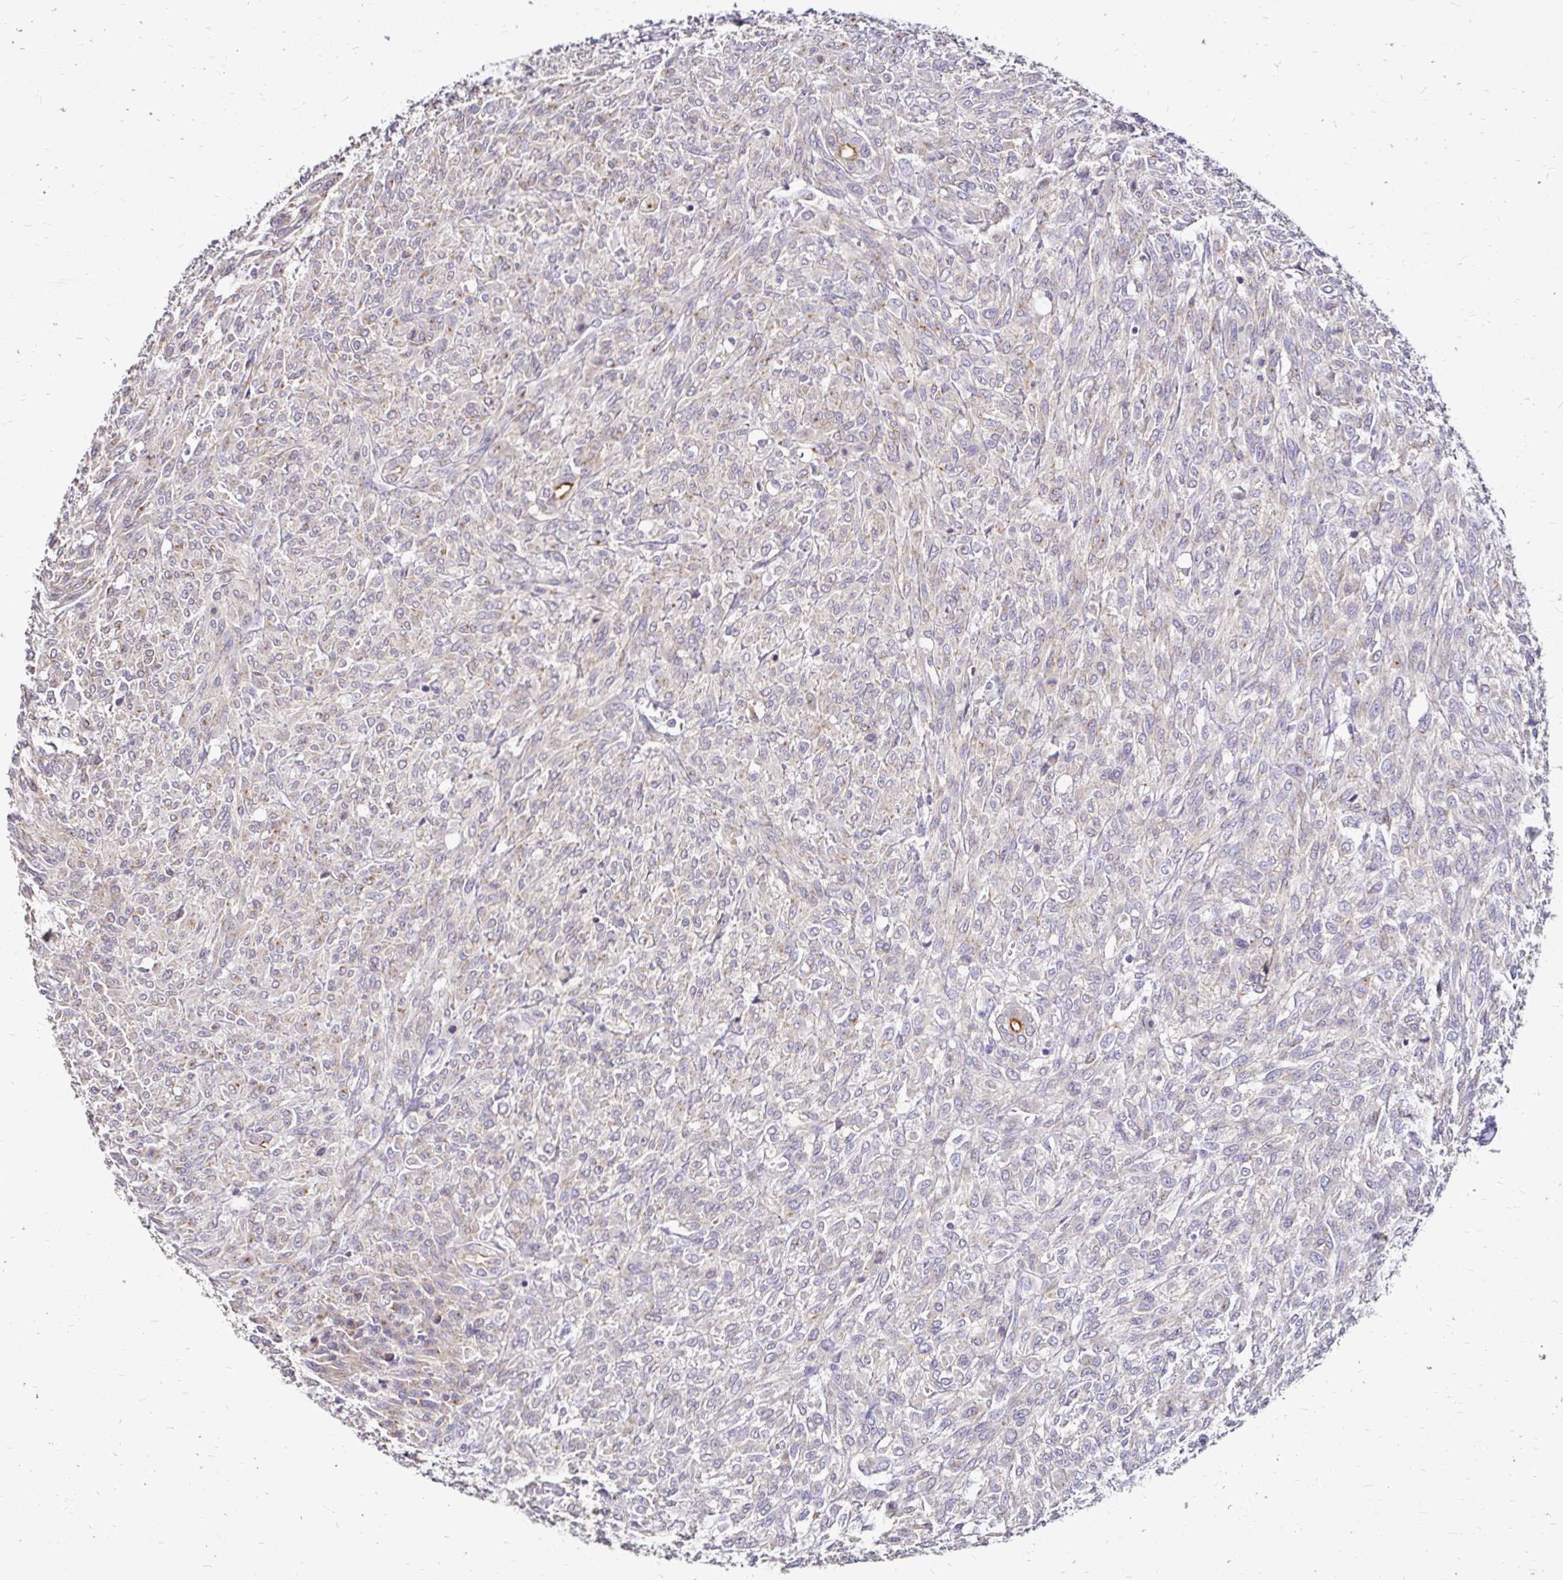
{"staining": {"intensity": "negative", "quantity": "none", "location": "none"}, "tissue": "renal cancer", "cell_type": "Tumor cells", "image_type": "cancer", "snomed": [{"axis": "morphology", "description": "Adenocarcinoma, NOS"}, {"axis": "topography", "description": "Kidney"}], "caption": "High magnification brightfield microscopy of renal cancer stained with DAB (brown) and counterstained with hematoxylin (blue): tumor cells show no significant expression.", "gene": "PRIMA1", "patient": {"sex": "male", "age": 58}}